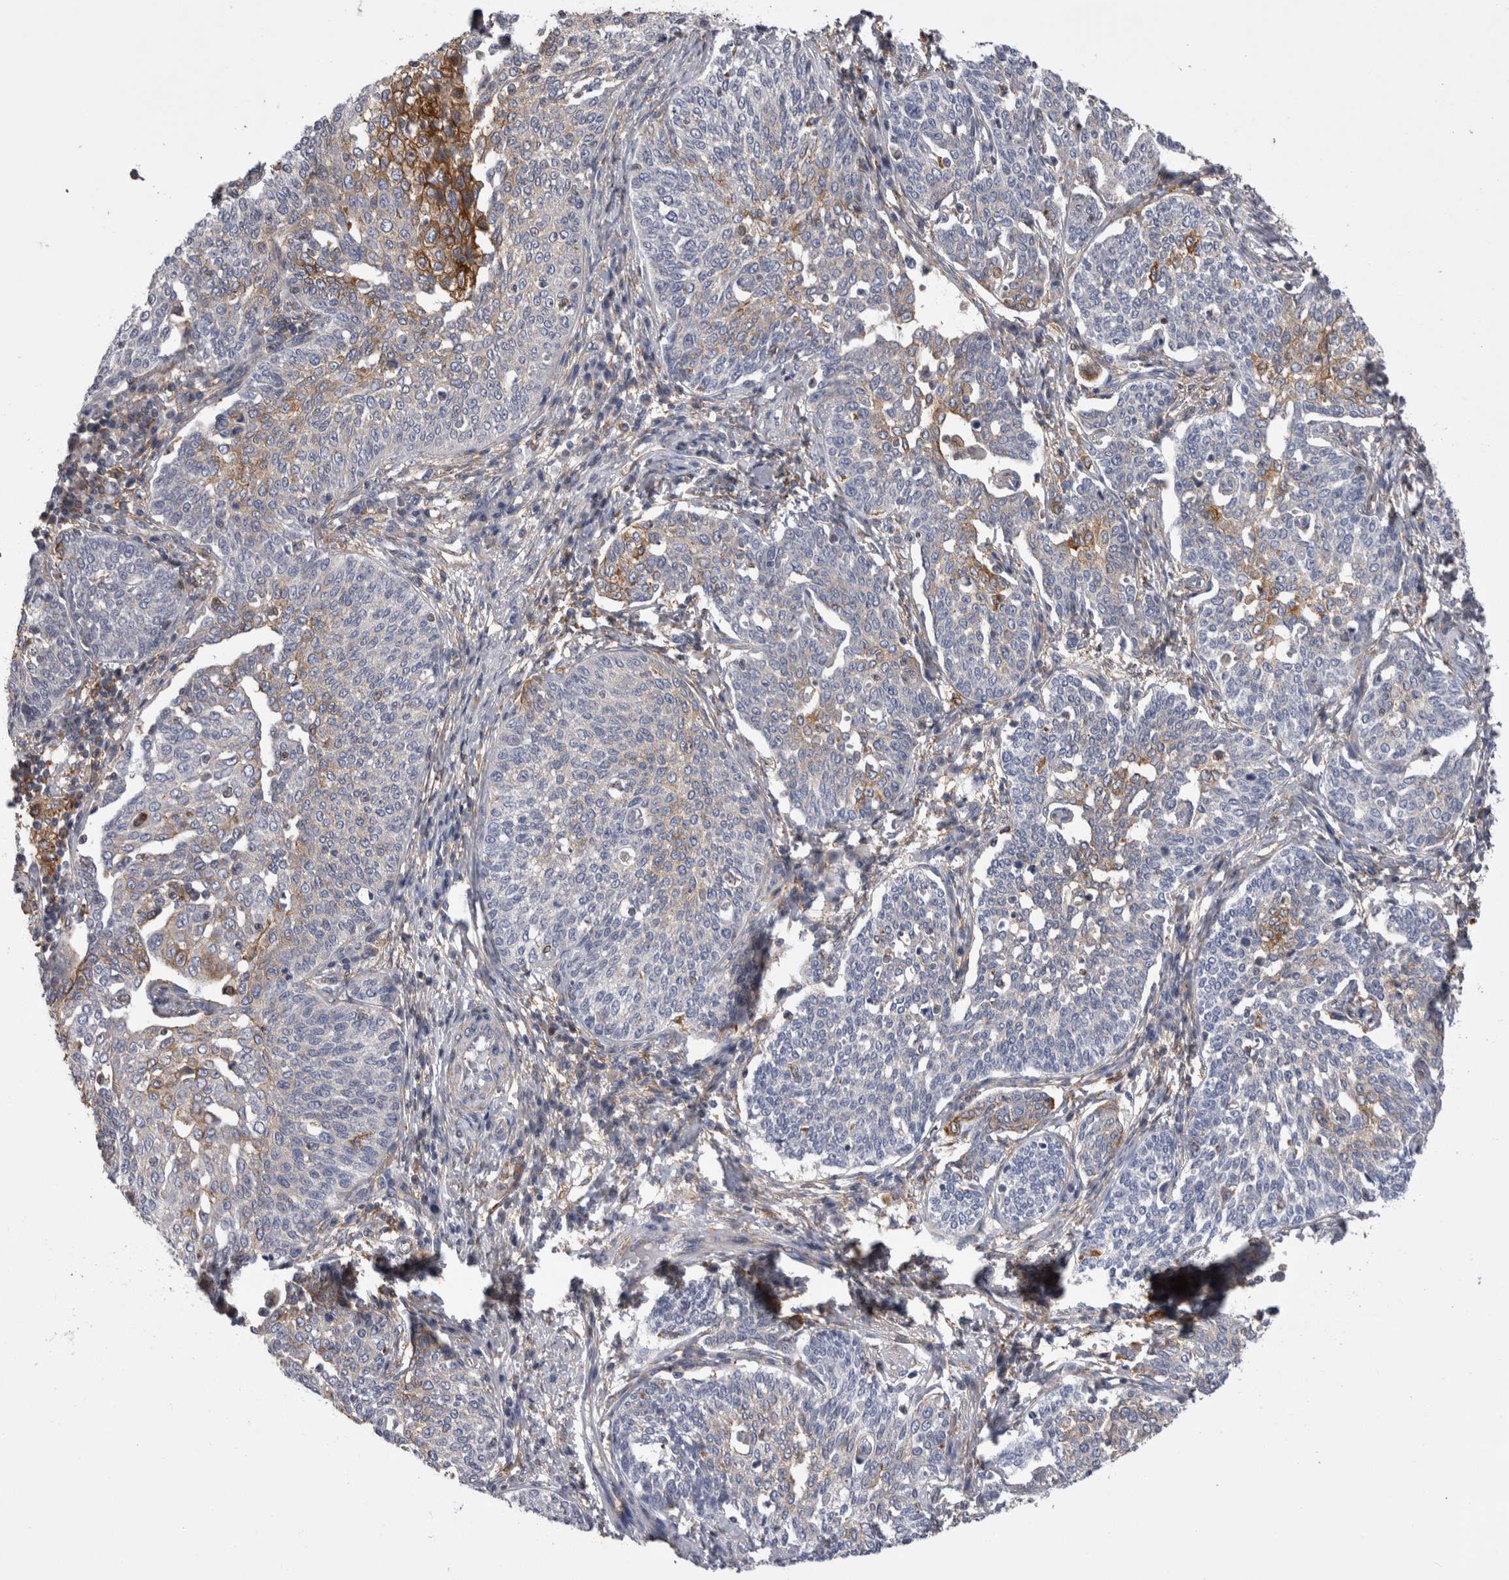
{"staining": {"intensity": "moderate", "quantity": "<25%", "location": "cytoplasmic/membranous"}, "tissue": "cervical cancer", "cell_type": "Tumor cells", "image_type": "cancer", "snomed": [{"axis": "morphology", "description": "Squamous cell carcinoma, NOS"}, {"axis": "topography", "description": "Cervix"}], "caption": "Cervical squamous cell carcinoma tissue exhibits moderate cytoplasmic/membranous staining in approximately <25% of tumor cells, visualized by immunohistochemistry. The protein is shown in brown color, while the nuclei are stained blue.", "gene": "RAB11FIP1", "patient": {"sex": "female", "age": 34}}